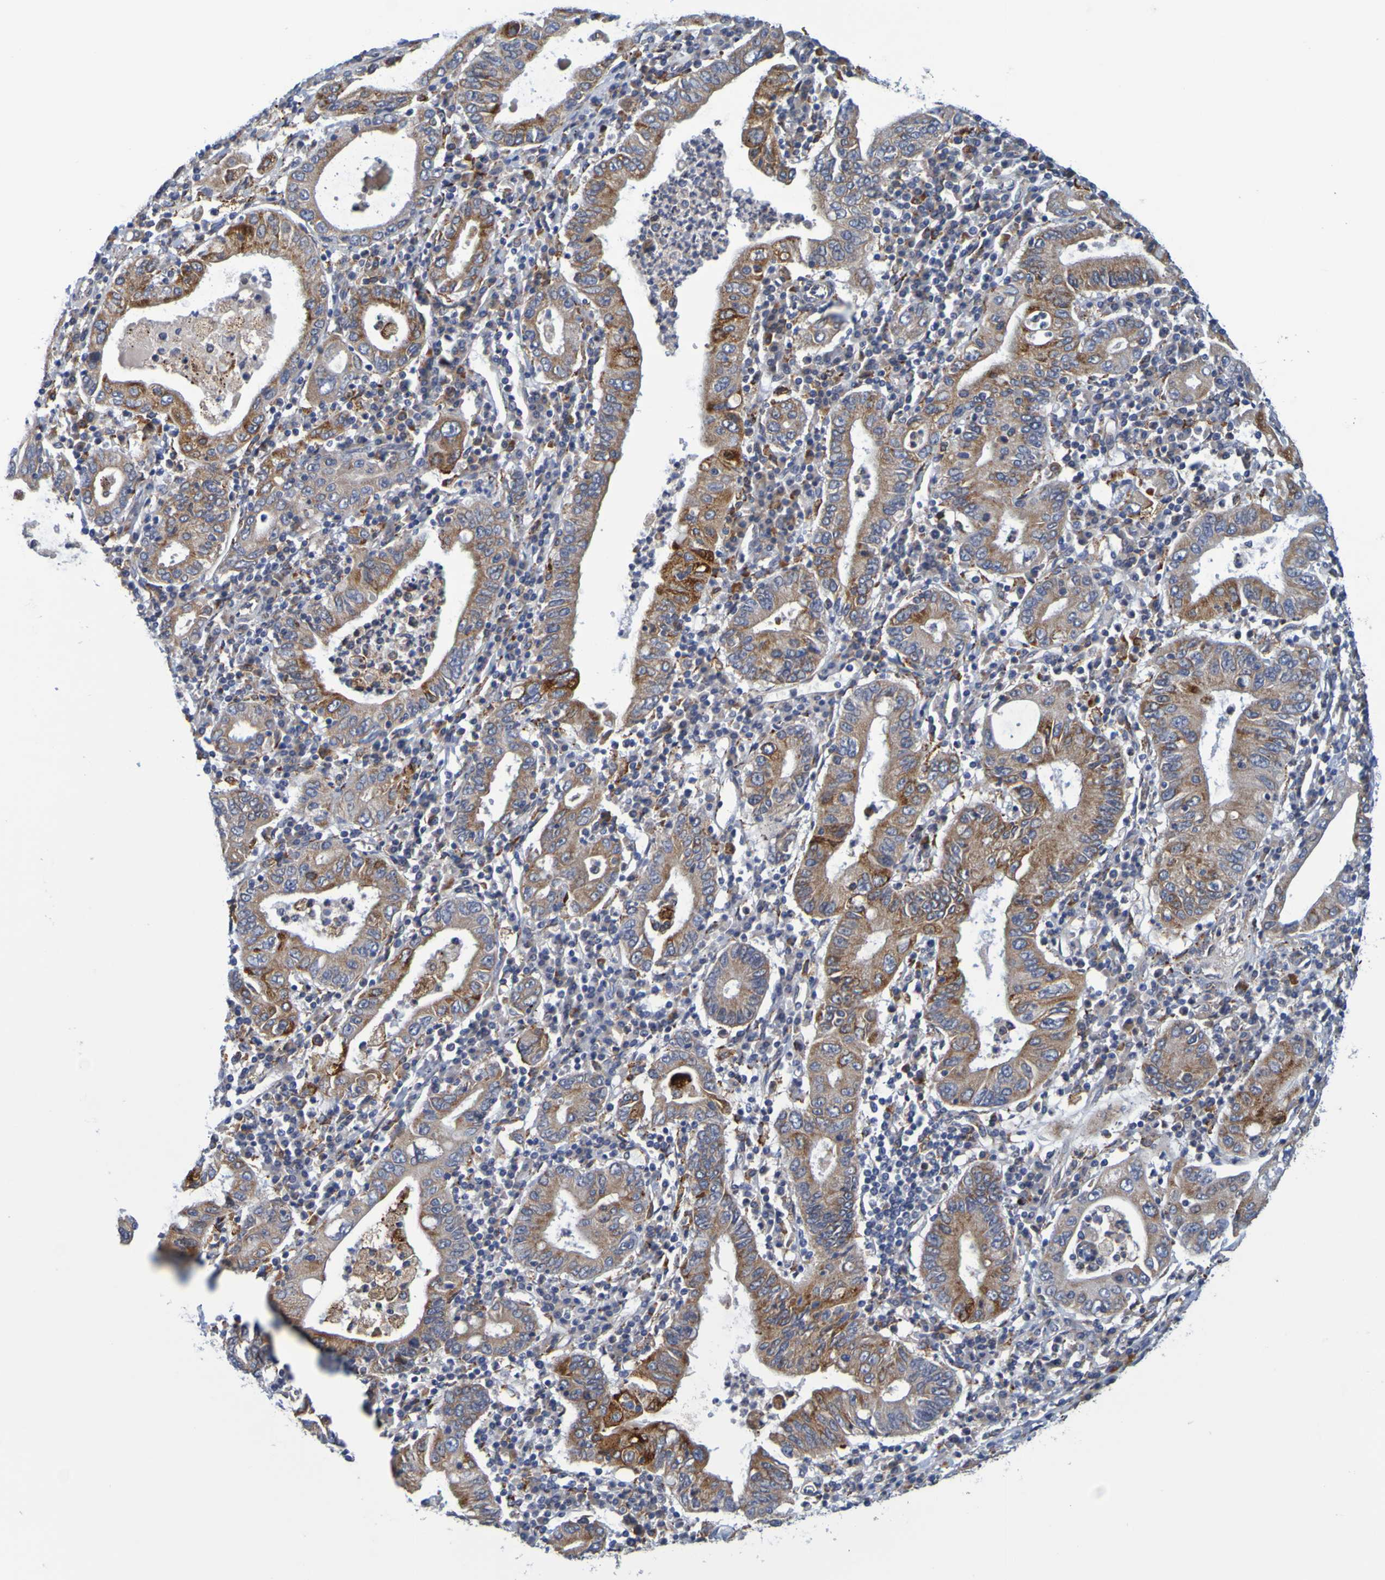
{"staining": {"intensity": "strong", "quantity": "25%-75%", "location": "cytoplasmic/membranous"}, "tissue": "stomach cancer", "cell_type": "Tumor cells", "image_type": "cancer", "snomed": [{"axis": "morphology", "description": "Normal tissue, NOS"}, {"axis": "morphology", "description": "Adenocarcinoma, NOS"}, {"axis": "topography", "description": "Esophagus"}, {"axis": "topography", "description": "Stomach, upper"}, {"axis": "topography", "description": "Peripheral nerve tissue"}], "caption": "Strong cytoplasmic/membranous staining is appreciated in about 25%-75% of tumor cells in stomach cancer.", "gene": "SIL1", "patient": {"sex": "male", "age": 62}}